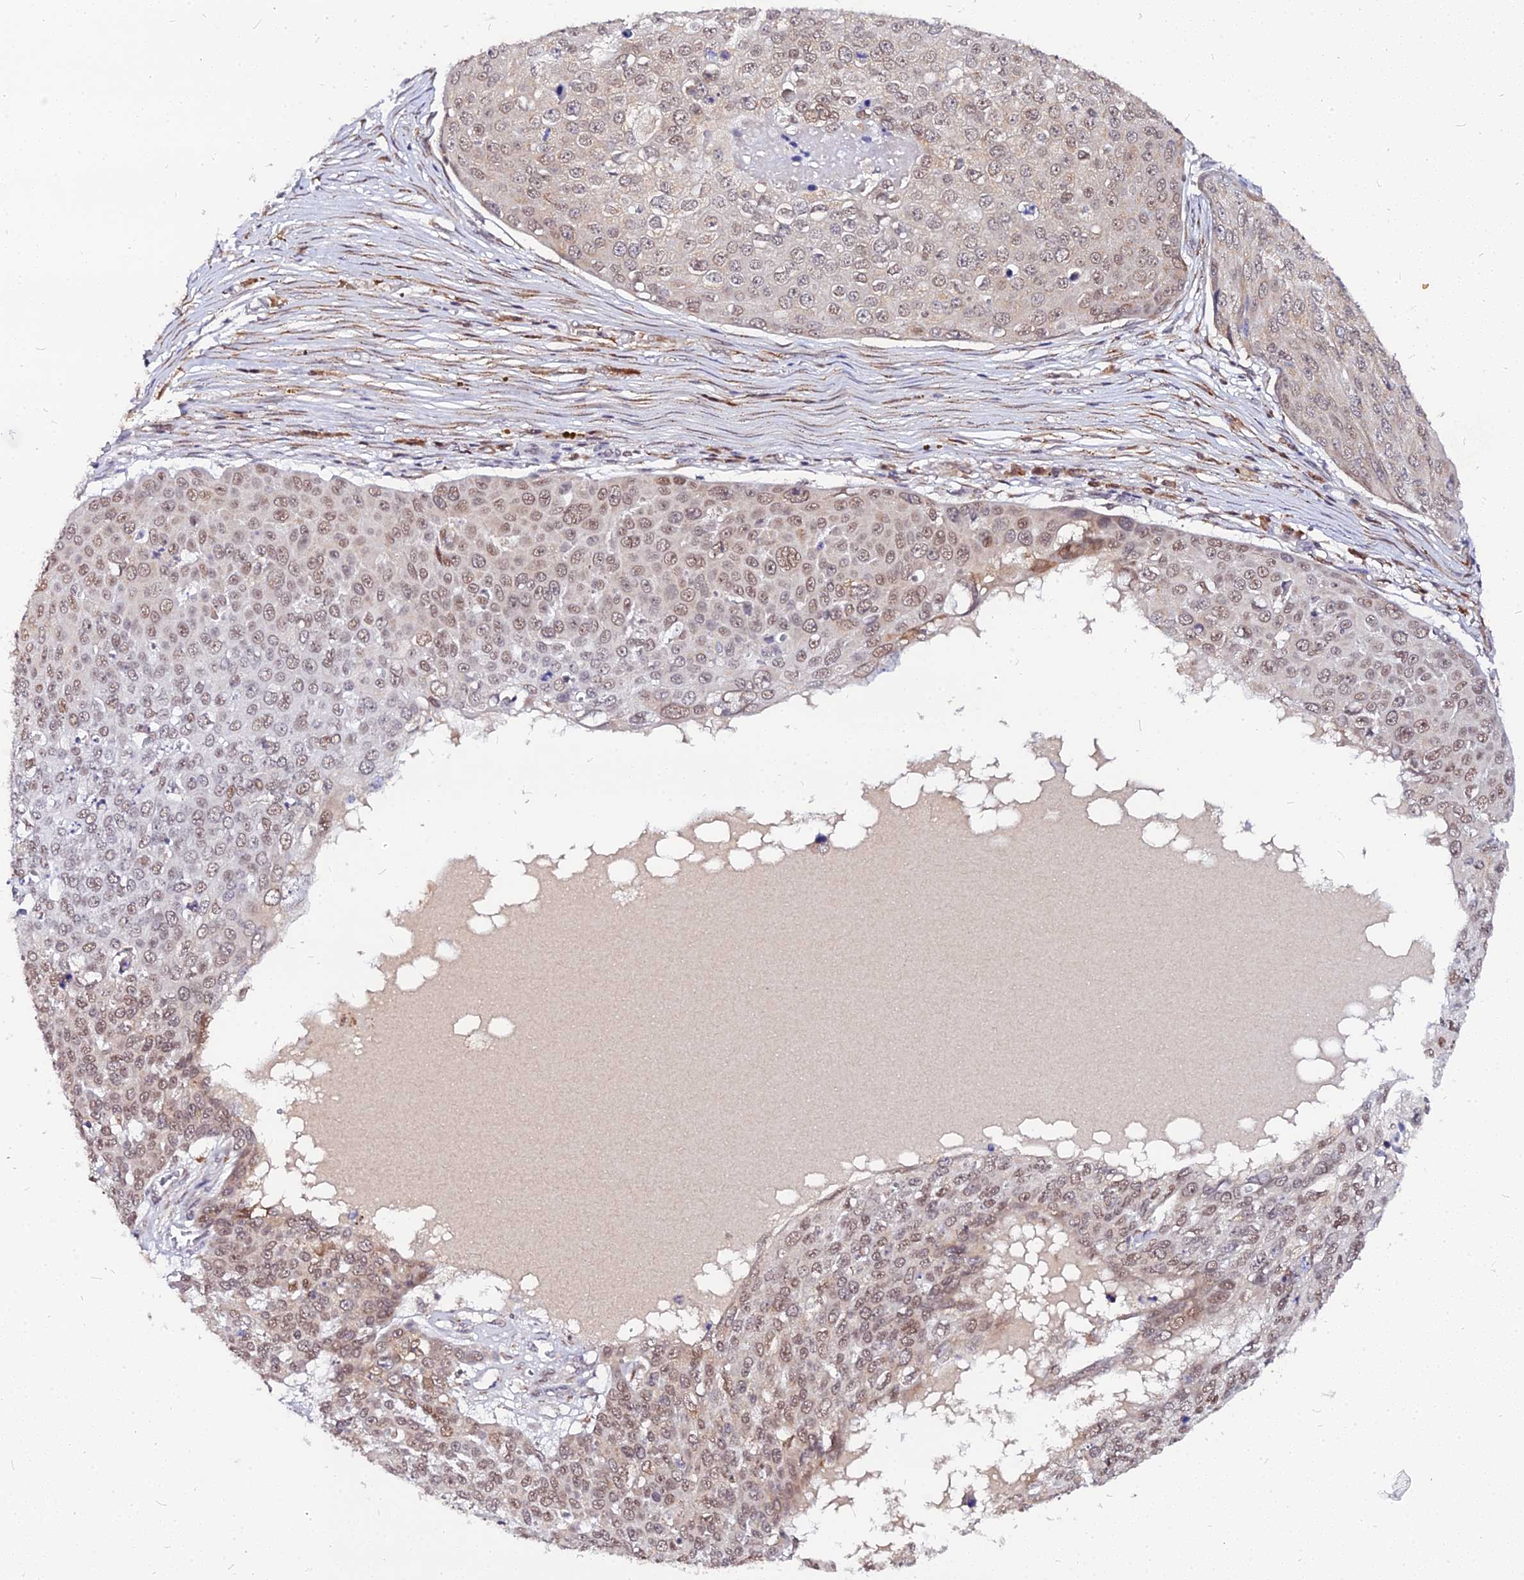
{"staining": {"intensity": "weak", "quantity": ">75%", "location": "cytoplasmic/membranous,nuclear"}, "tissue": "skin cancer", "cell_type": "Tumor cells", "image_type": "cancer", "snomed": [{"axis": "morphology", "description": "Squamous cell carcinoma, NOS"}, {"axis": "topography", "description": "Skin"}], "caption": "An immunohistochemistry (IHC) image of neoplastic tissue is shown. Protein staining in brown shows weak cytoplasmic/membranous and nuclear positivity in squamous cell carcinoma (skin) within tumor cells. The staining is performed using DAB (3,3'-diaminobenzidine) brown chromogen to label protein expression. The nuclei are counter-stained blue using hematoxylin.", "gene": "RNF121", "patient": {"sex": "male", "age": 71}}